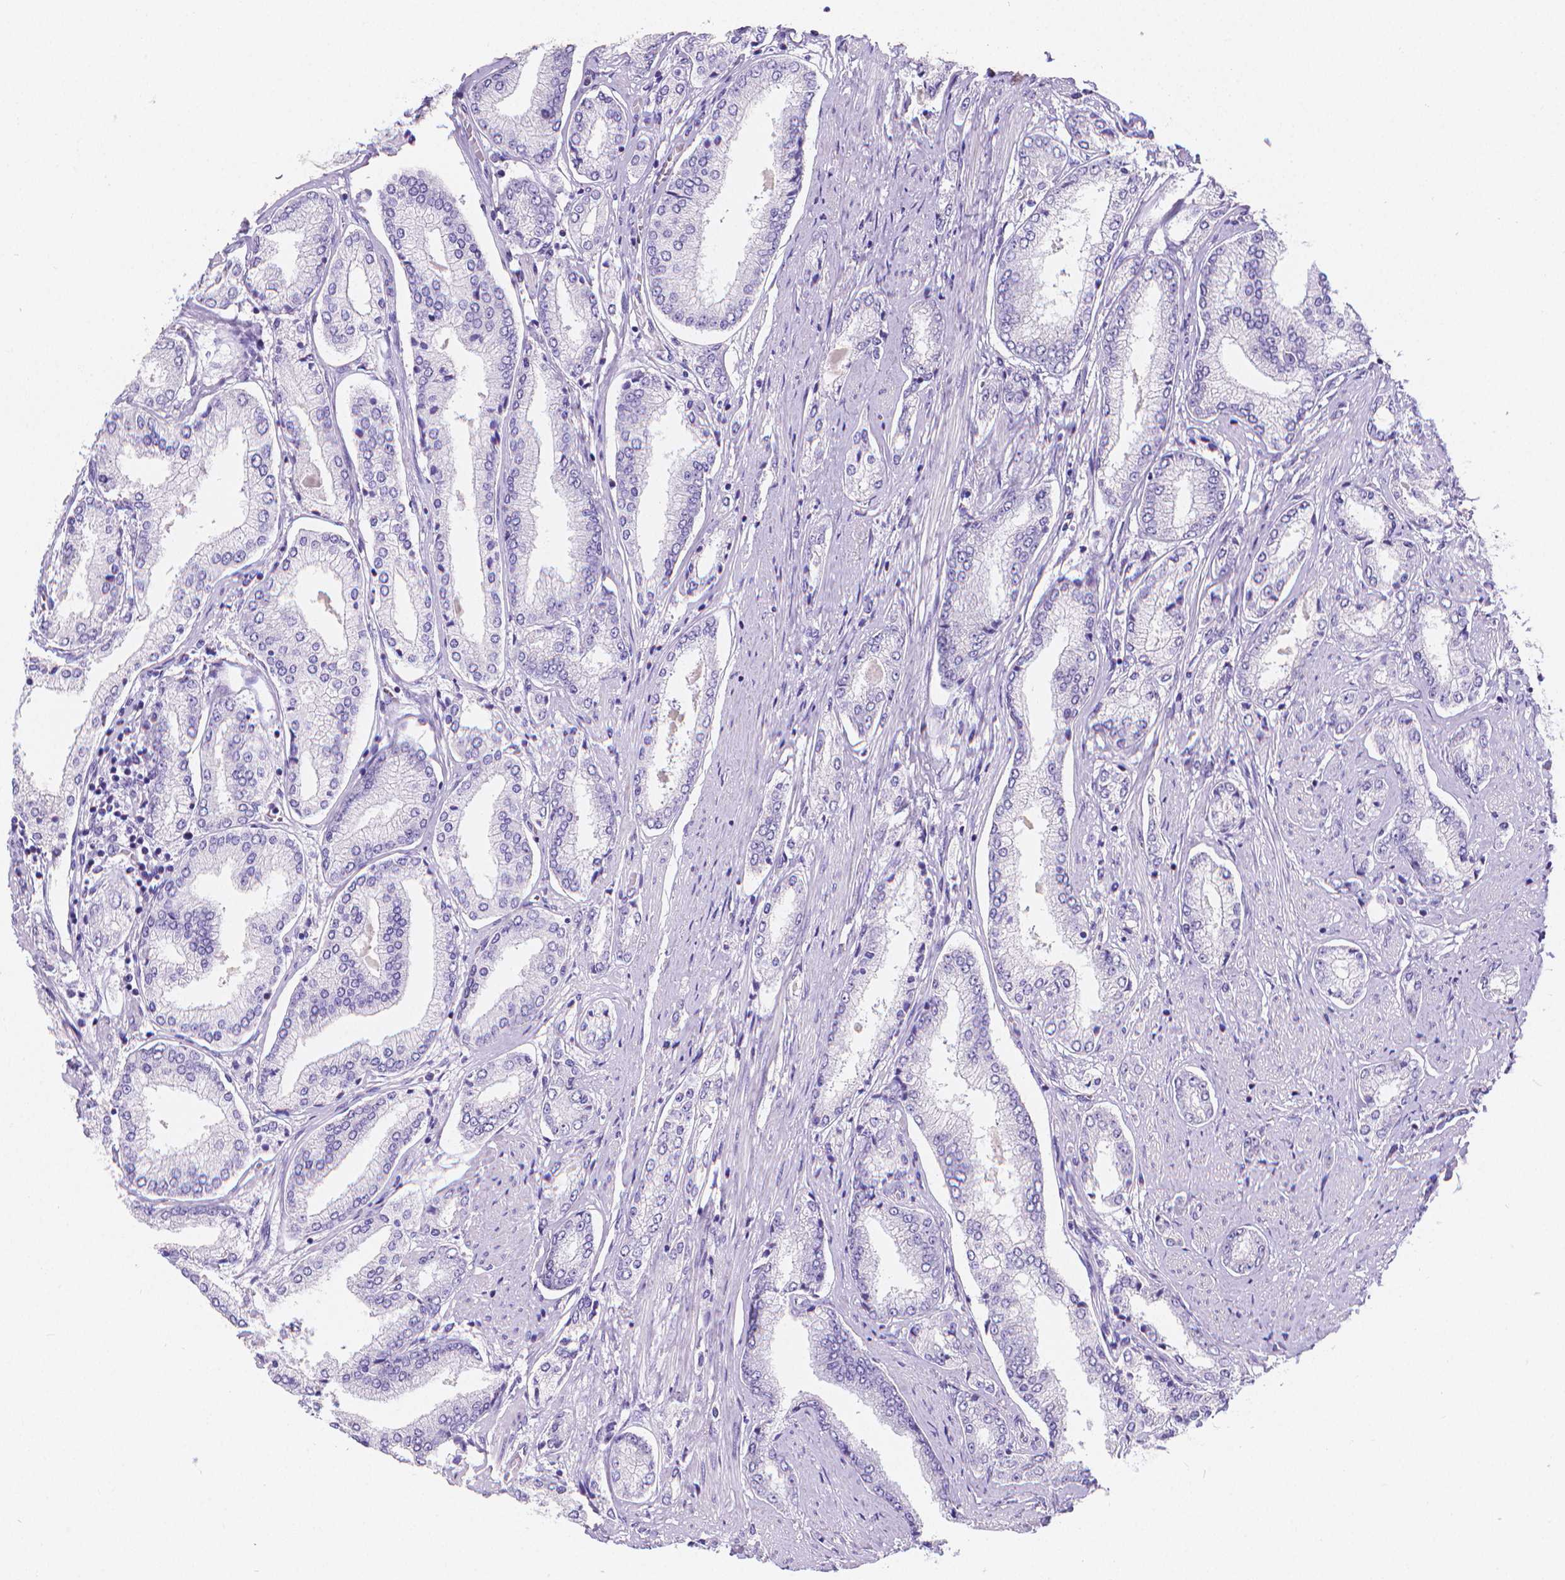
{"staining": {"intensity": "negative", "quantity": "none", "location": "none"}, "tissue": "prostate cancer", "cell_type": "Tumor cells", "image_type": "cancer", "snomed": [{"axis": "morphology", "description": "Adenocarcinoma, NOS"}, {"axis": "topography", "description": "Prostate"}], "caption": "Immunohistochemical staining of human adenocarcinoma (prostate) reveals no significant expression in tumor cells.", "gene": "MEF2C", "patient": {"sex": "male", "age": 63}}